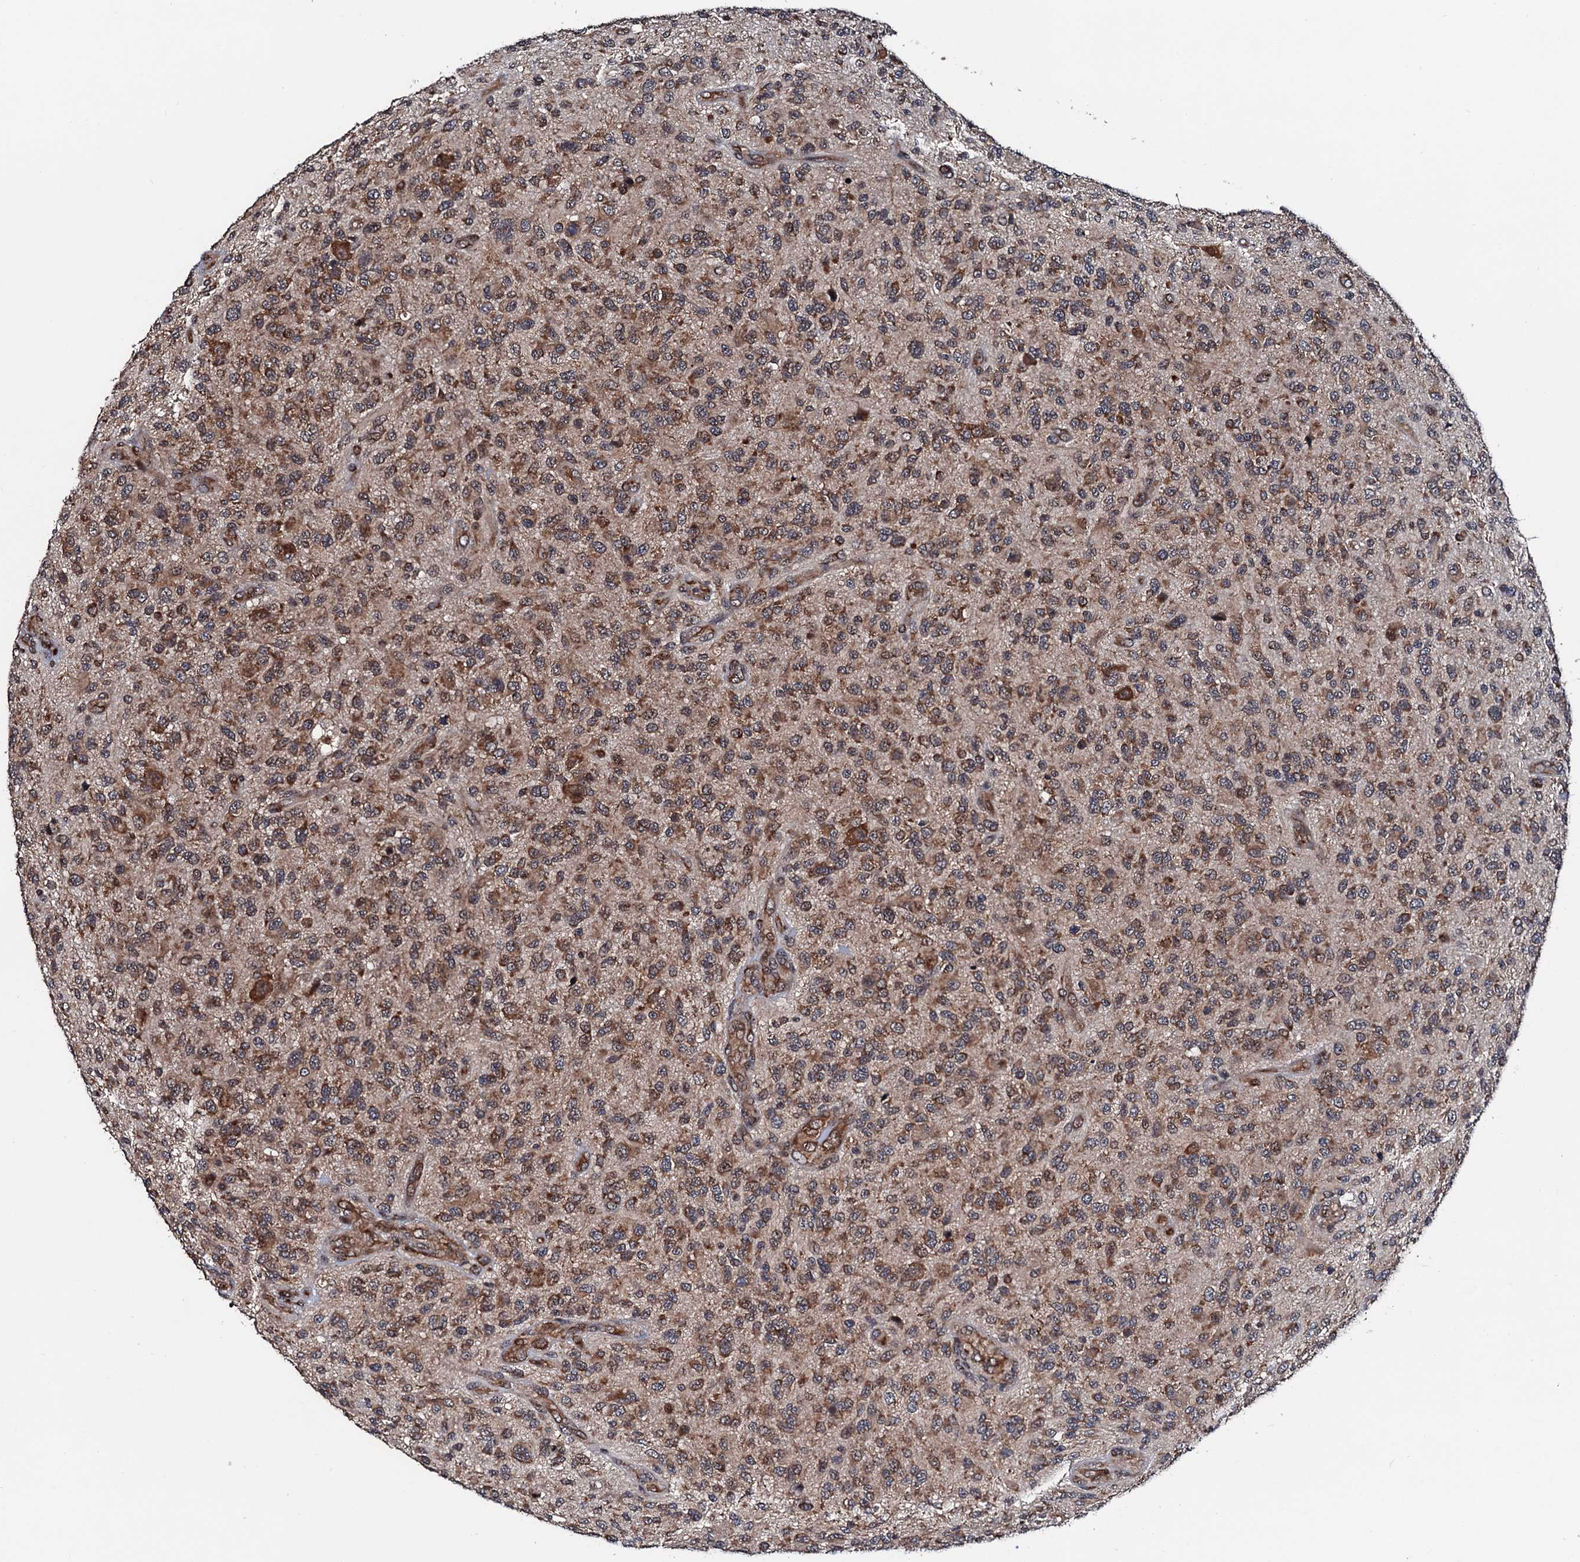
{"staining": {"intensity": "moderate", "quantity": ">75%", "location": "cytoplasmic/membranous"}, "tissue": "glioma", "cell_type": "Tumor cells", "image_type": "cancer", "snomed": [{"axis": "morphology", "description": "Glioma, malignant, High grade"}, {"axis": "topography", "description": "Brain"}], "caption": "Immunohistochemistry (IHC) of high-grade glioma (malignant) demonstrates medium levels of moderate cytoplasmic/membranous positivity in approximately >75% of tumor cells.", "gene": "NAA16", "patient": {"sex": "male", "age": 47}}